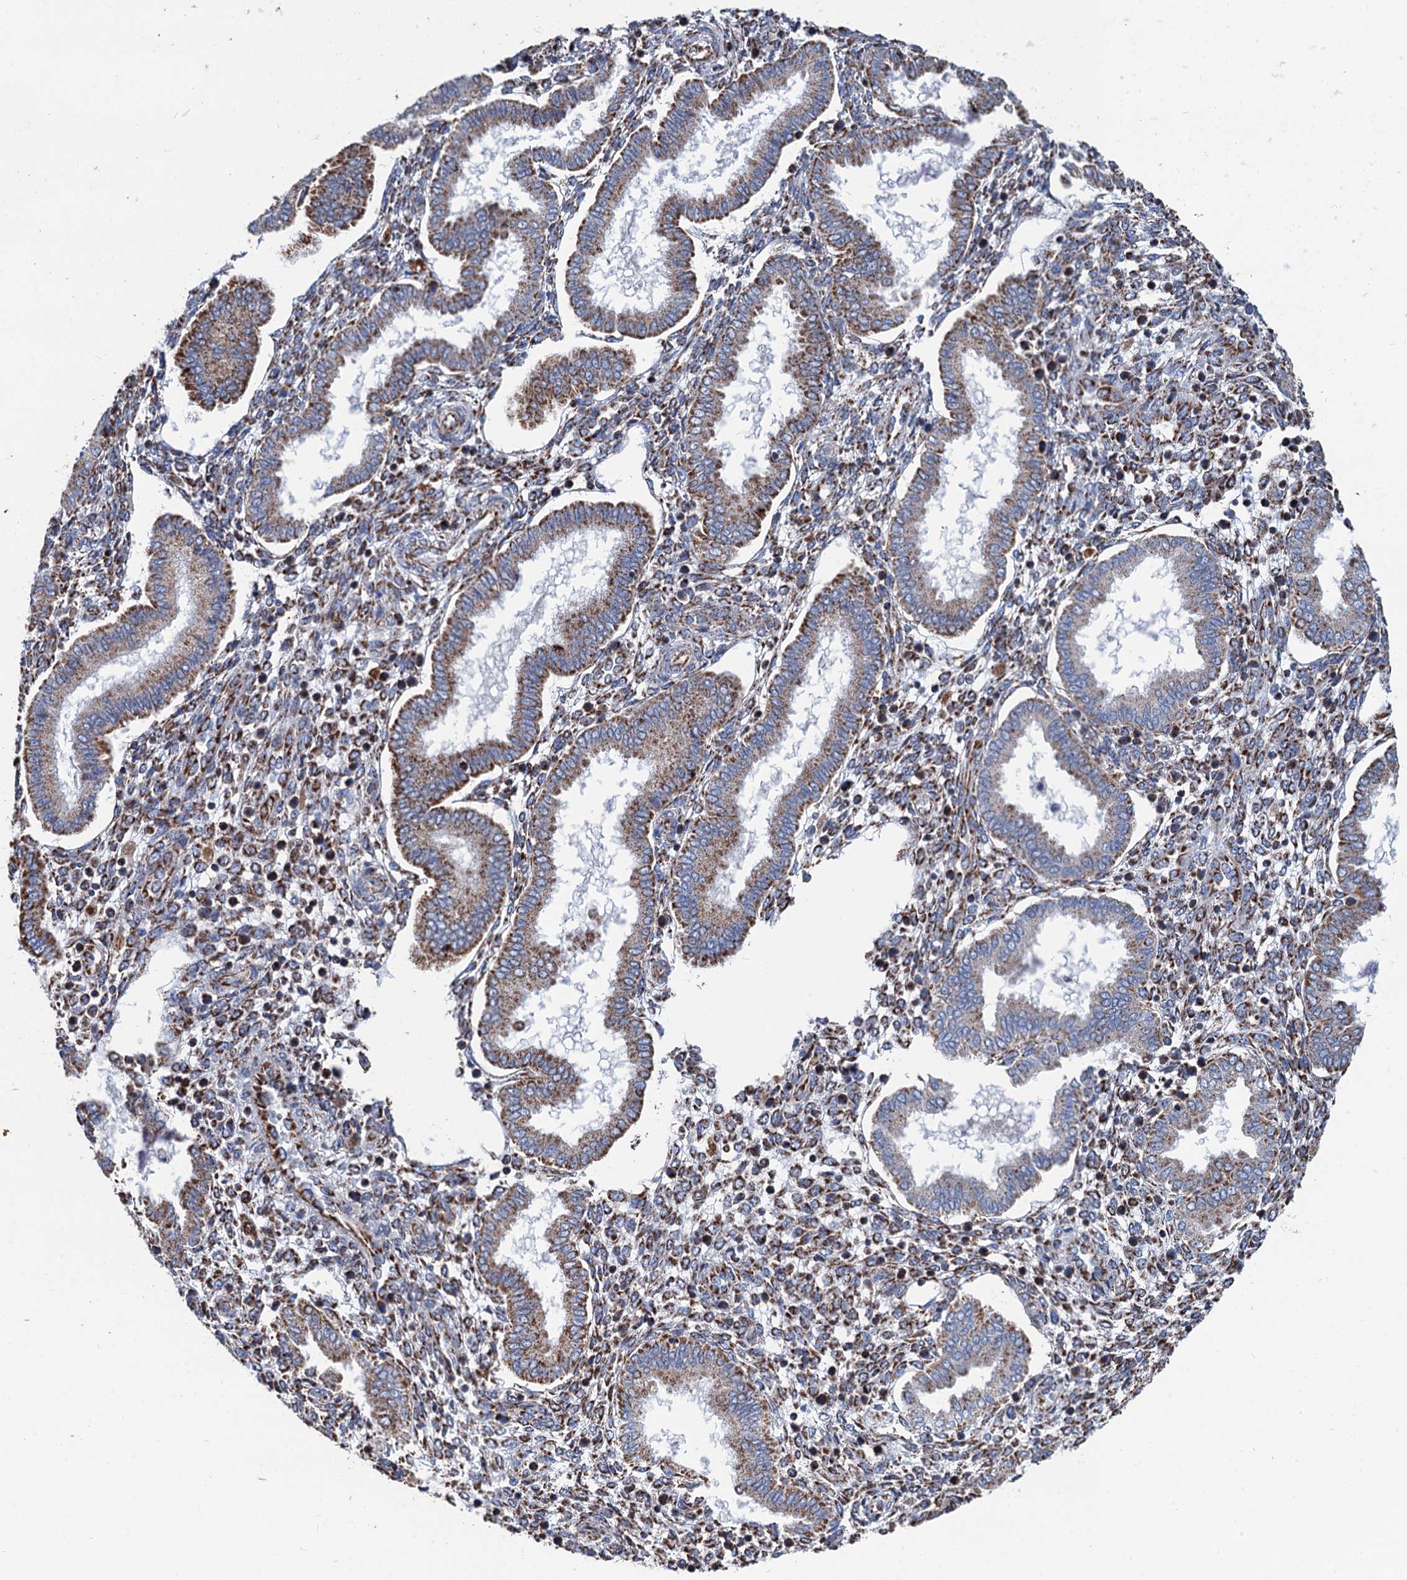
{"staining": {"intensity": "moderate", "quantity": "25%-75%", "location": "cytoplasmic/membranous"}, "tissue": "endometrium", "cell_type": "Cells in endometrial stroma", "image_type": "normal", "snomed": [{"axis": "morphology", "description": "Normal tissue, NOS"}, {"axis": "topography", "description": "Endometrium"}], "caption": "An immunohistochemistry (IHC) histopathology image of benign tissue is shown. Protein staining in brown shows moderate cytoplasmic/membranous positivity in endometrium within cells in endometrial stroma. The staining was performed using DAB to visualize the protein expression in brown, while the nuclei were stained in blue with hematoxylin (Magnification: 20x).", "gene": "IVD", "patient": {"sex": "female", "age": 24}}